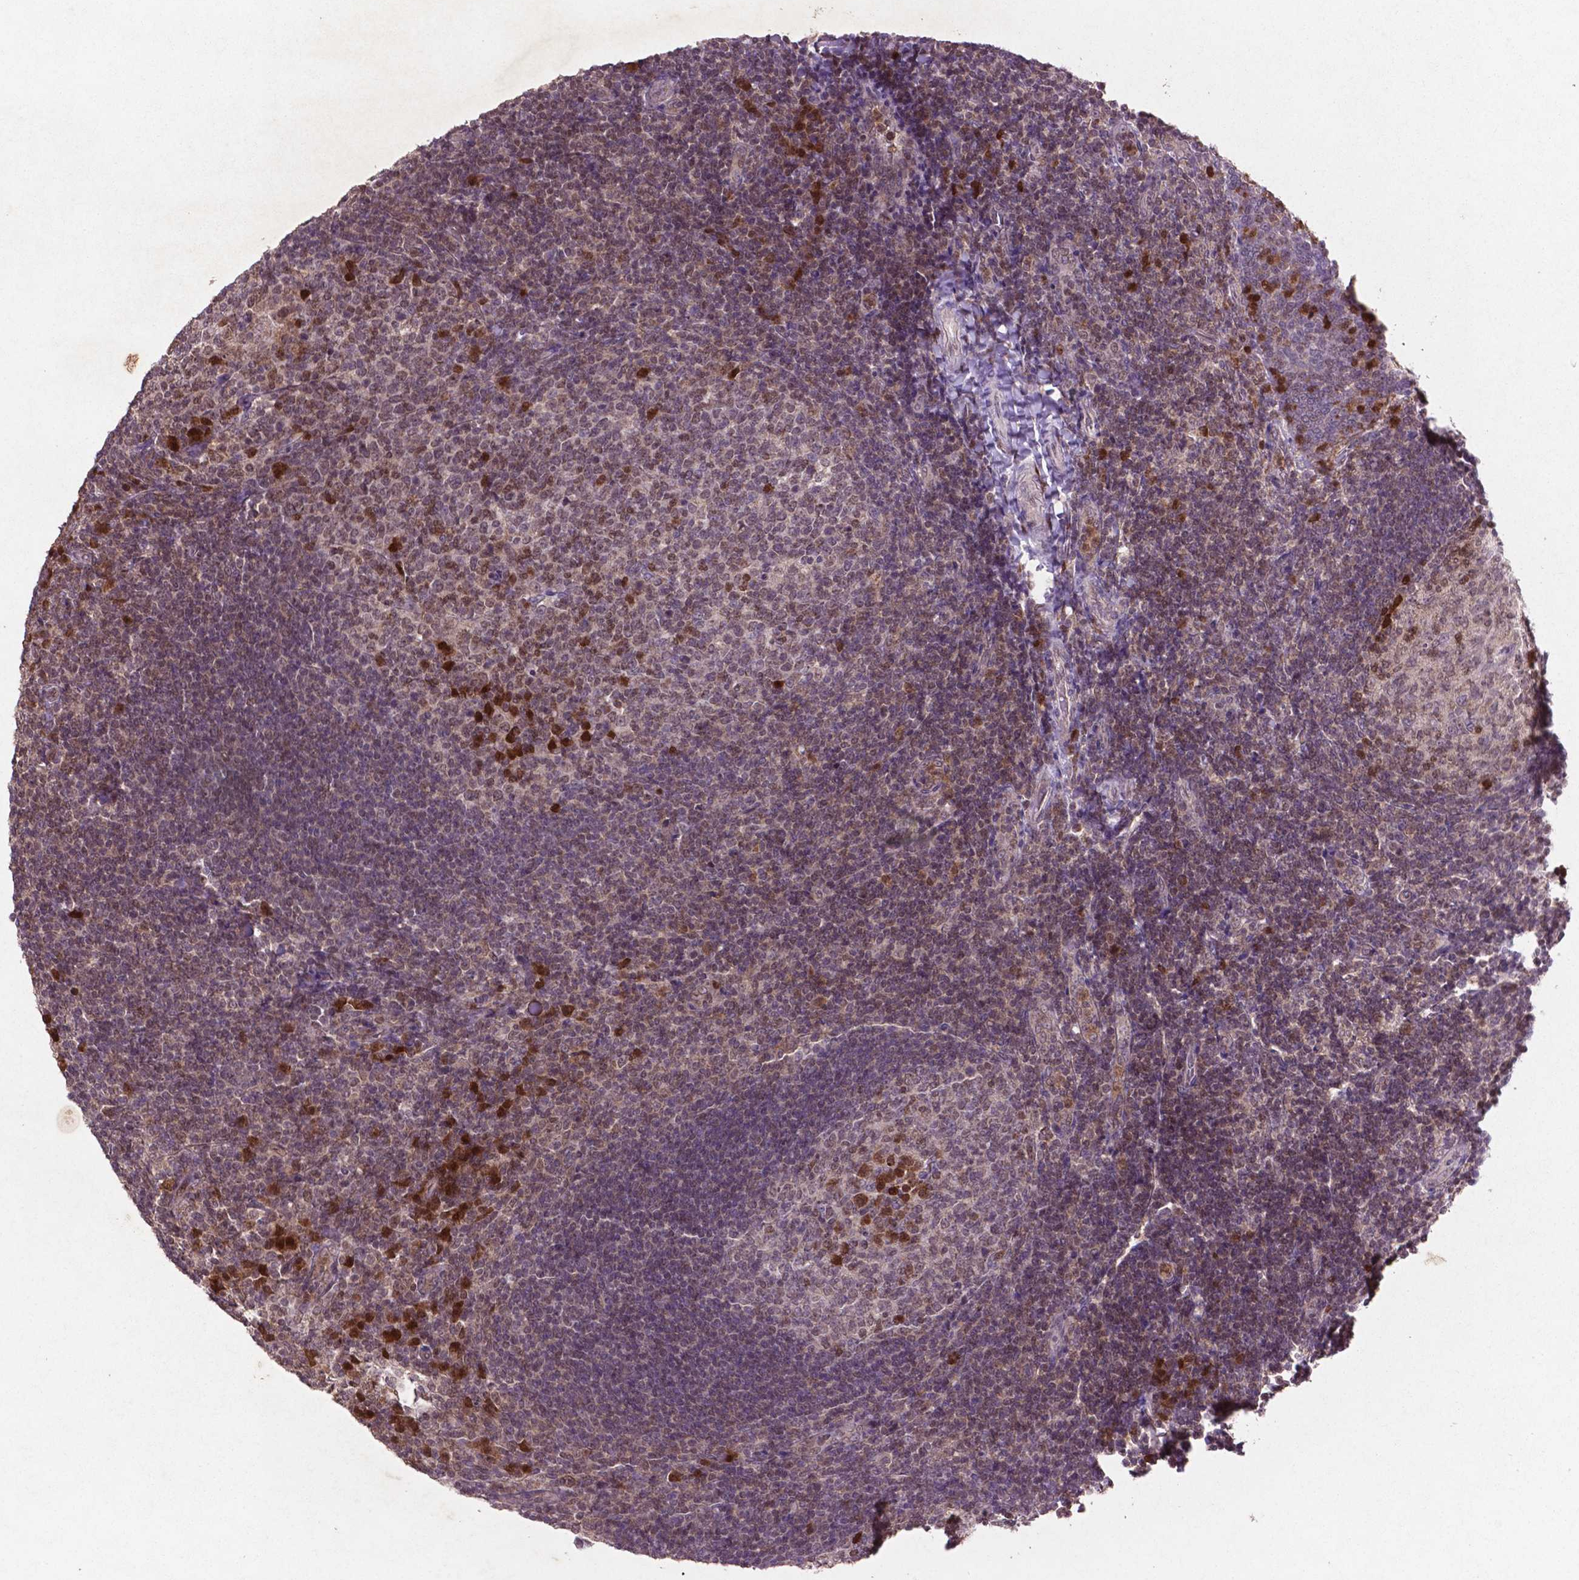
{"staining": {"intensity": "moderate", "quantity": "<25%", "location": "nuclear"}, "tissue": "tonsil", "cell_type": "Germinal center cells", "image_type": "normal", "snomed": [{"axis": "morphology", "description": "Normal tissue, NOS"}, {"axis": "topography", "description": "Tonsil"}], "caption": "The photomicrograph reveals staining of benign tonsil, revealing moderate nuclear protein positivity (brown color) within germinal center cells. The protein is shown in brown color, while the nuclei are stained blue.", "gene": "GLRX", "patient": {"sex": "female", "age": 10}}